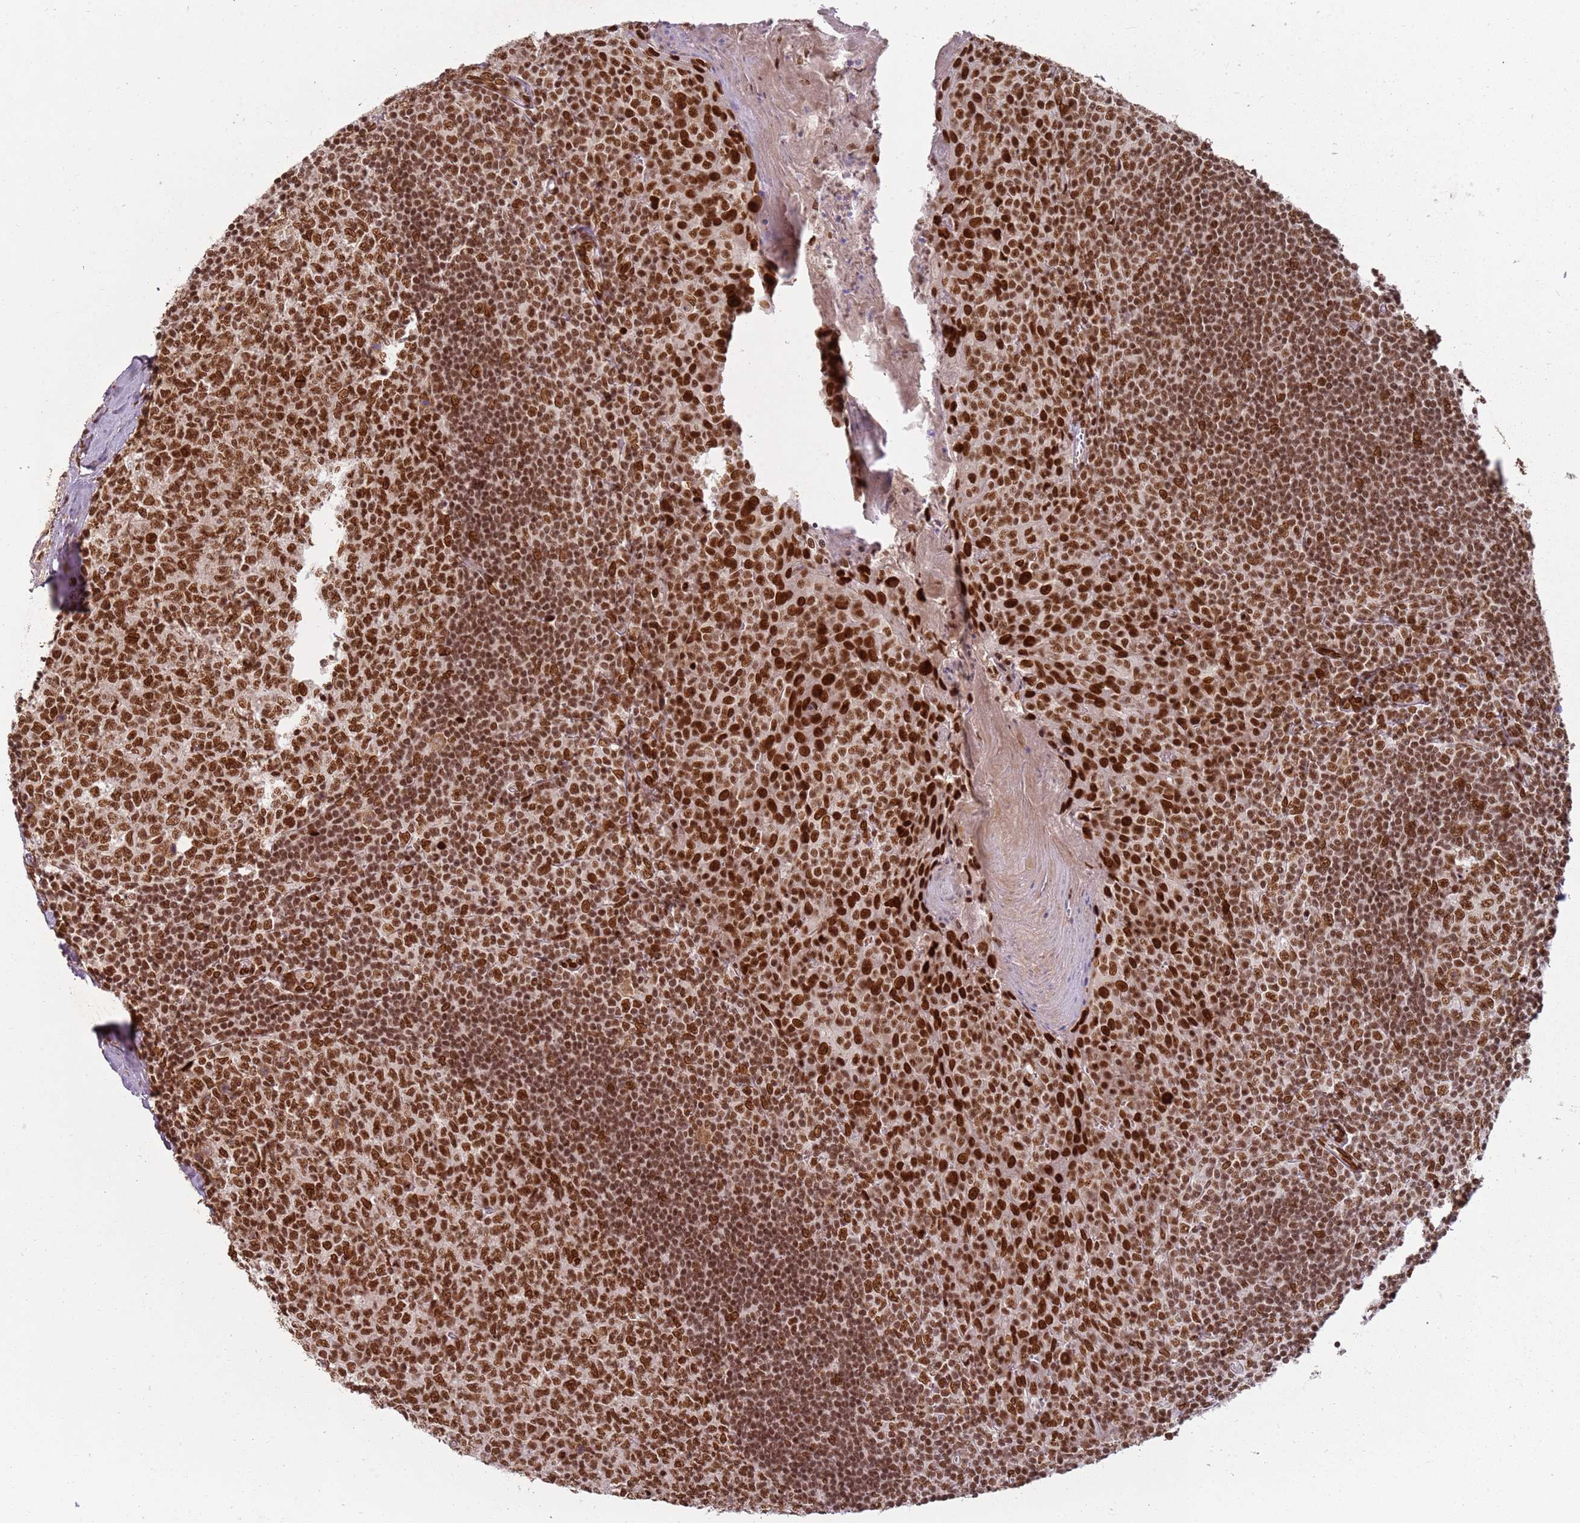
{"staining": {"intensity": "strong", "quantity": ">75%", "location": "nuclear"}, "tissue": "tonsil", "cell_type": "Germinal center cells", "image_type": "normal", "snomed": [{"axis": "morphology", "description": "Normal tissue, NOS"}, {"axis": "topography", "description": "Tonsil"}], "caption": "Tonsil stained with DAB (3,3'-diaminobenzidine) immunohistochemistry exhibits high levels of strong nuclear staining in approximately >75% of germinal center cells. (DAB IHC, brown staining for protein, blue staining for nuclei).", "gene": "TENT4A", "patient": {"sex": "male", "age": 27}}